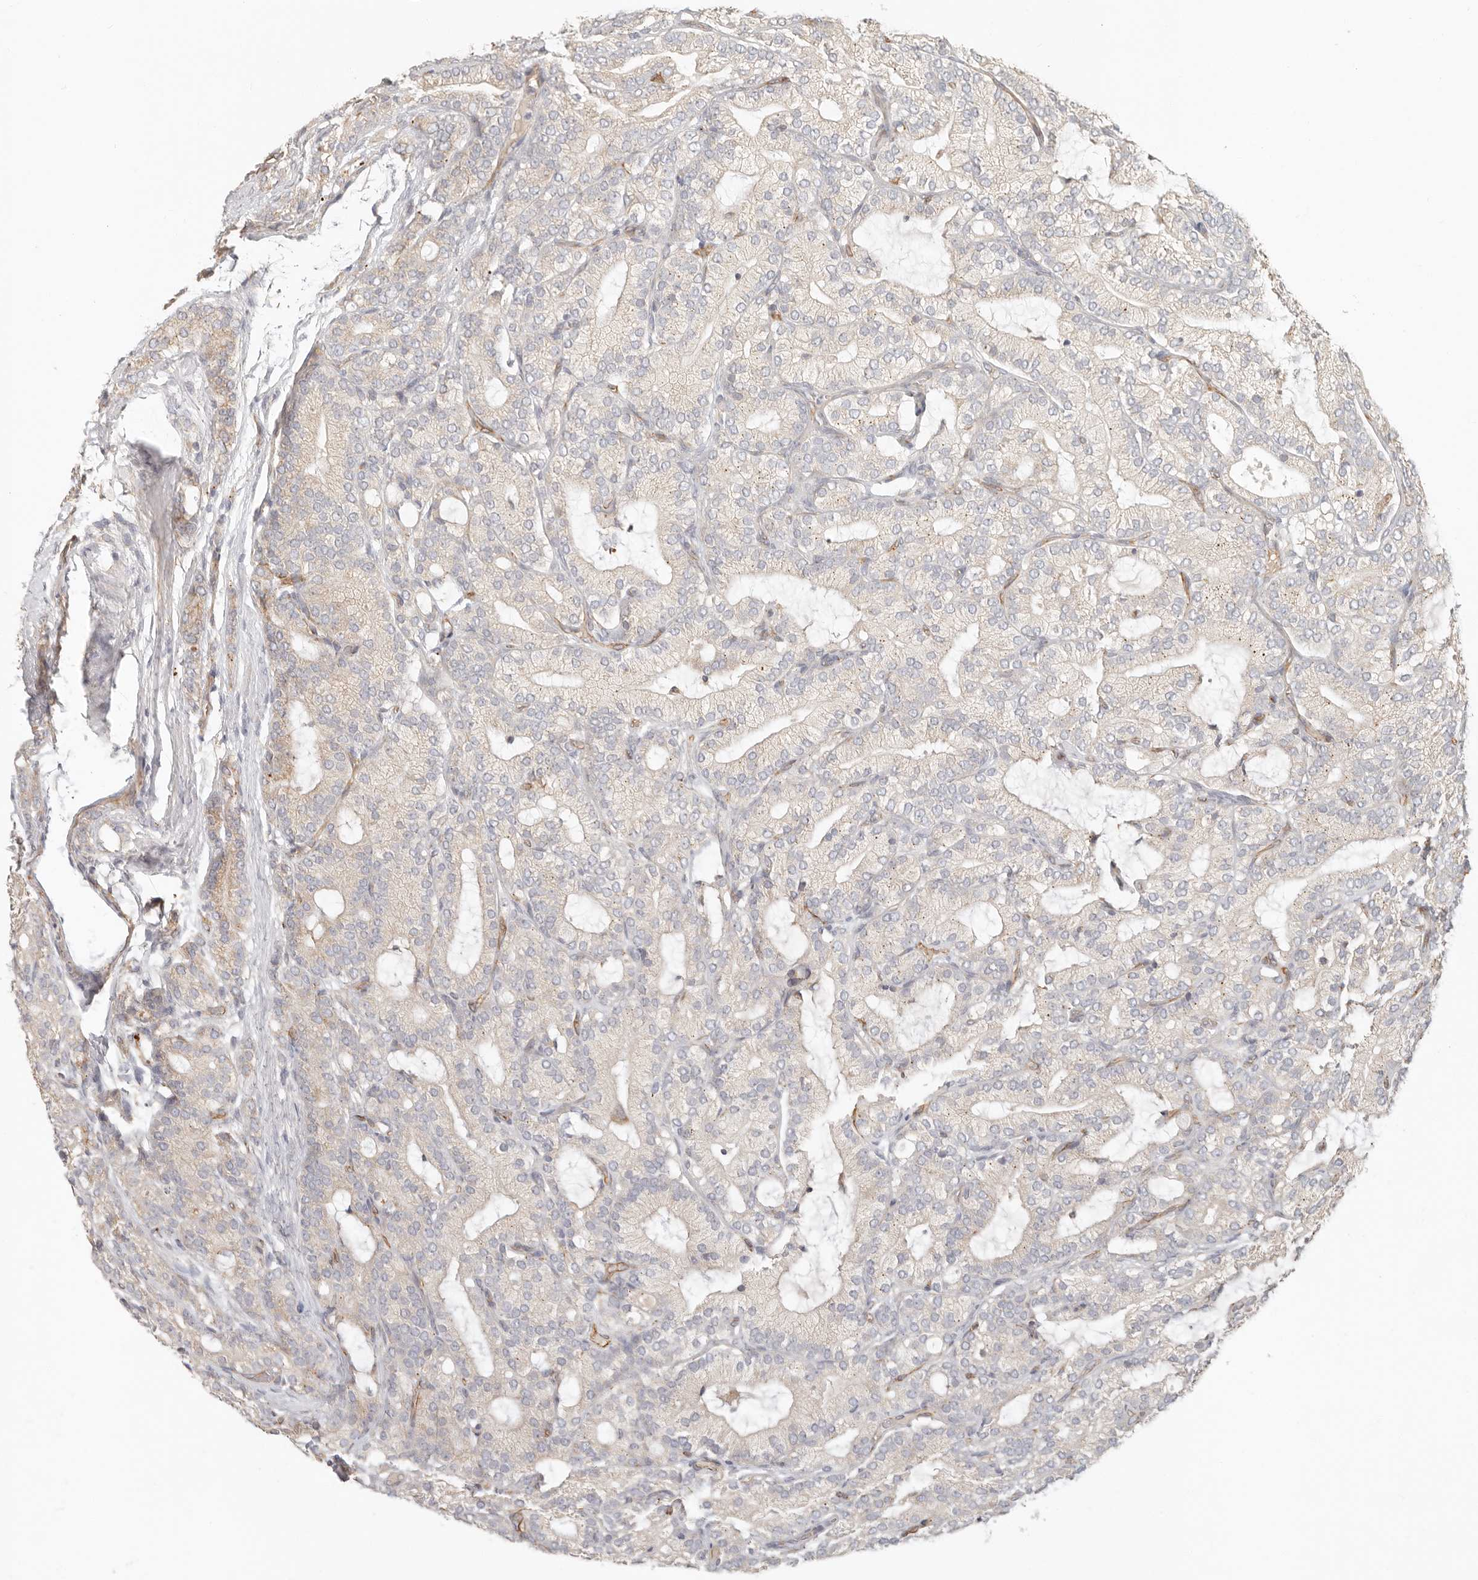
{"staining": {"intensity": "negative", "quantity": "none", "location": "none"}, "tissue": "prostate cancer", "cell_type": "Tumor cells", "image_type": "cancer", "snomed": [{"axis": "morphology", "description": "Adenocarcinoma, High grade"}, {"axis": "topography", "description": "Prostate"}], "caption": "A histopathology image of adenocarcinoma (high-grade) (prostate) stained for a protein exhibits no brown staining in tumor cells.", "gene": "SPRING1", "patient": {"sex": "male", "age": 57}}